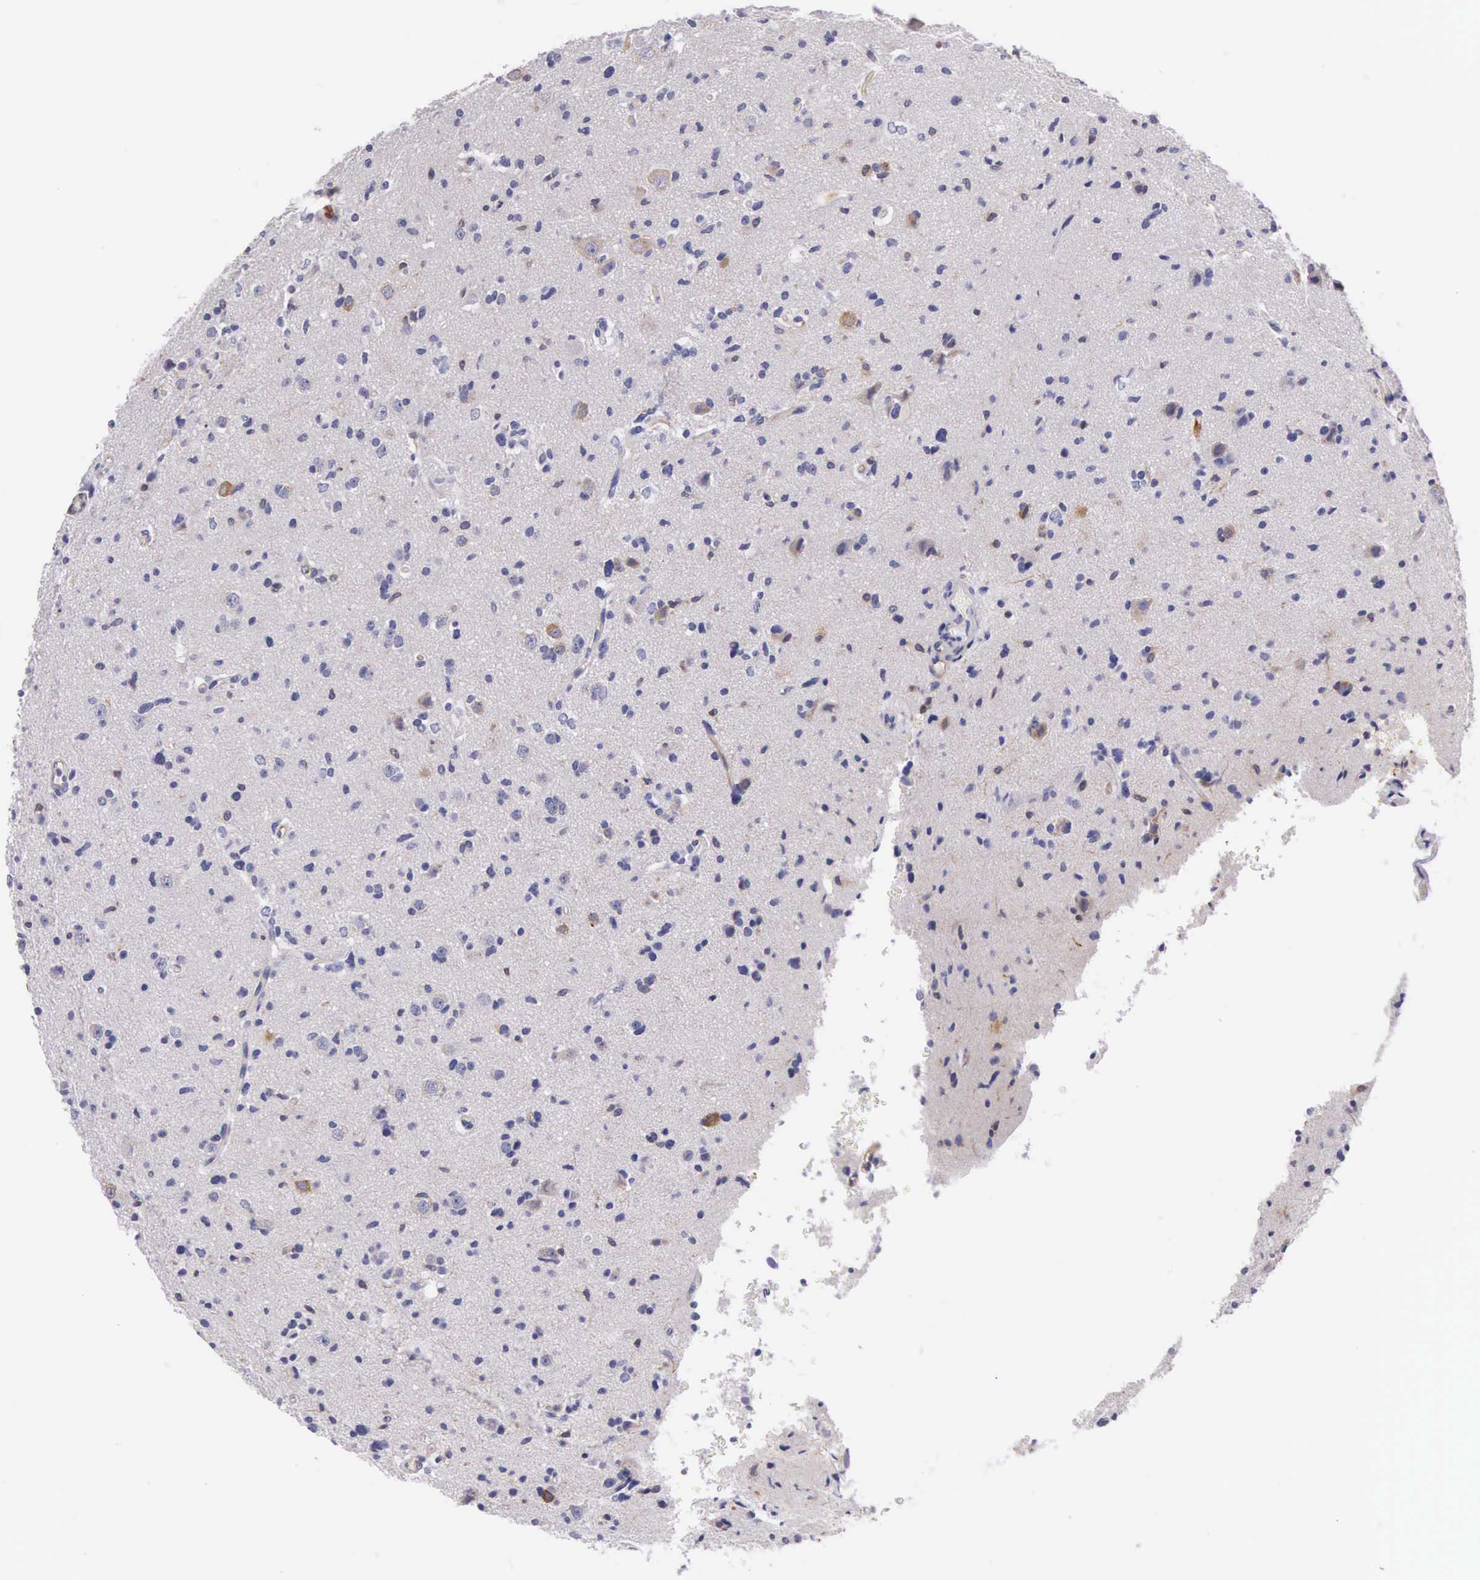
{"staining": {"intensity": "negative", "quantity": "none", "location": "none"}, "tissue": "glioma", "cell_type": "Tumor cells", "image_type": "cancer", "snomed": [{"axis": "morphology", "description": "Glioma, malignant, Low grade"}, {"axis": "topography", "description": "Brain"}], "caption": "Immunohistochemistry (IHC) of glioma reveals no staining in tumor cells.", "gene": "OSBPL3", "patient": {"sex": "female", "age": 46}}